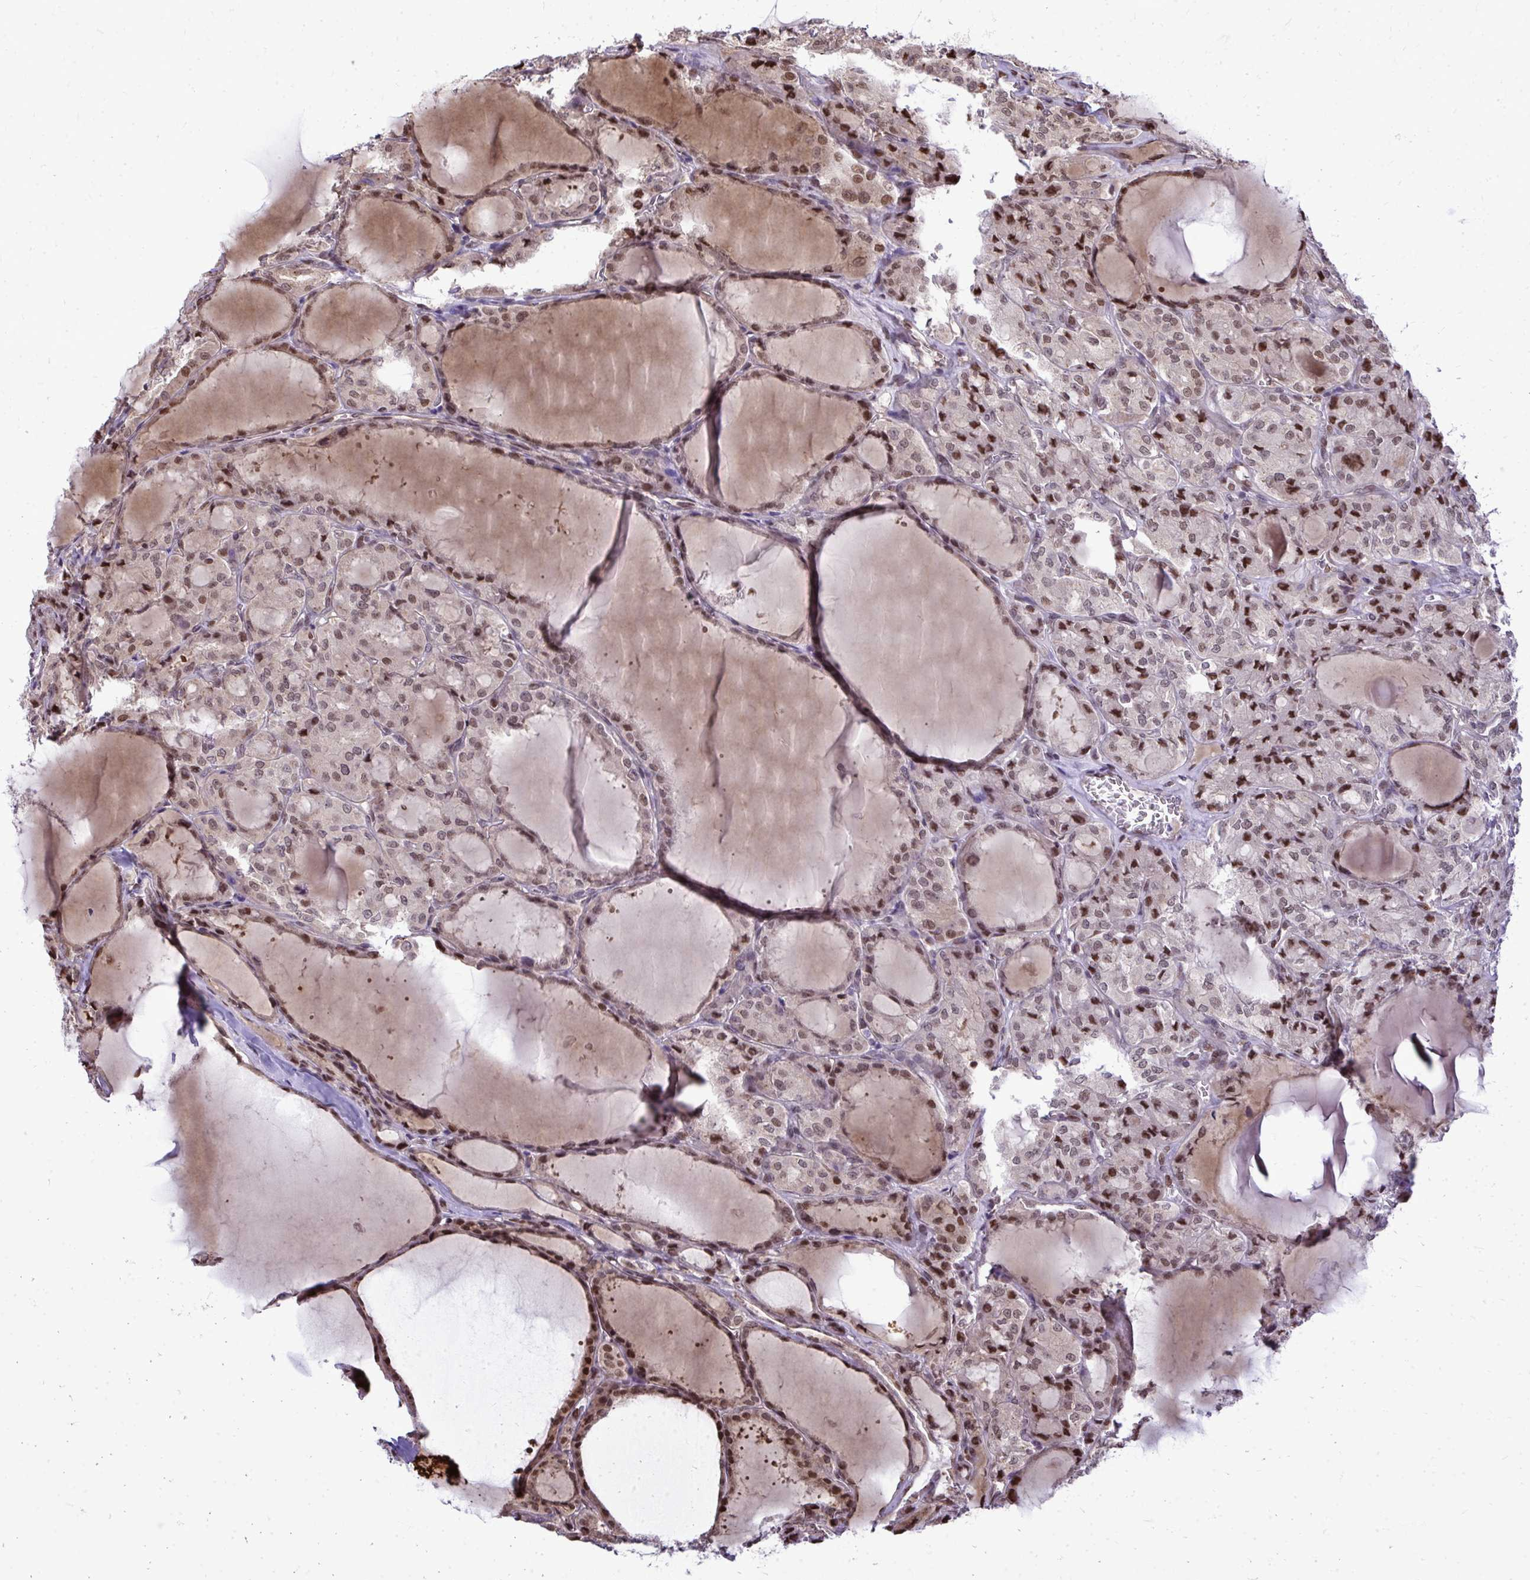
{"staining": {"intensity": "moderate", "quantity": ">75%", "location": "nuclear"}, "tissue": "thyroid cancer", "cell_type": "Tumor cells", "image_type": "cancer", "snomed": [{"axis": "morphology", "description": "Papillary adenocarcinoma, NOS"}, {"axis": "topography", "description": "Thyroid gland"}], "caption": "This histopathology image demonstrates immunohistochemistry staining of human thyroid papillary adenocarcinoma, with medium moderate nuclear positivity in about >75% of tumor cells.", "gene": "PIGY", "patient": {"sex": "male", "age": 87}}